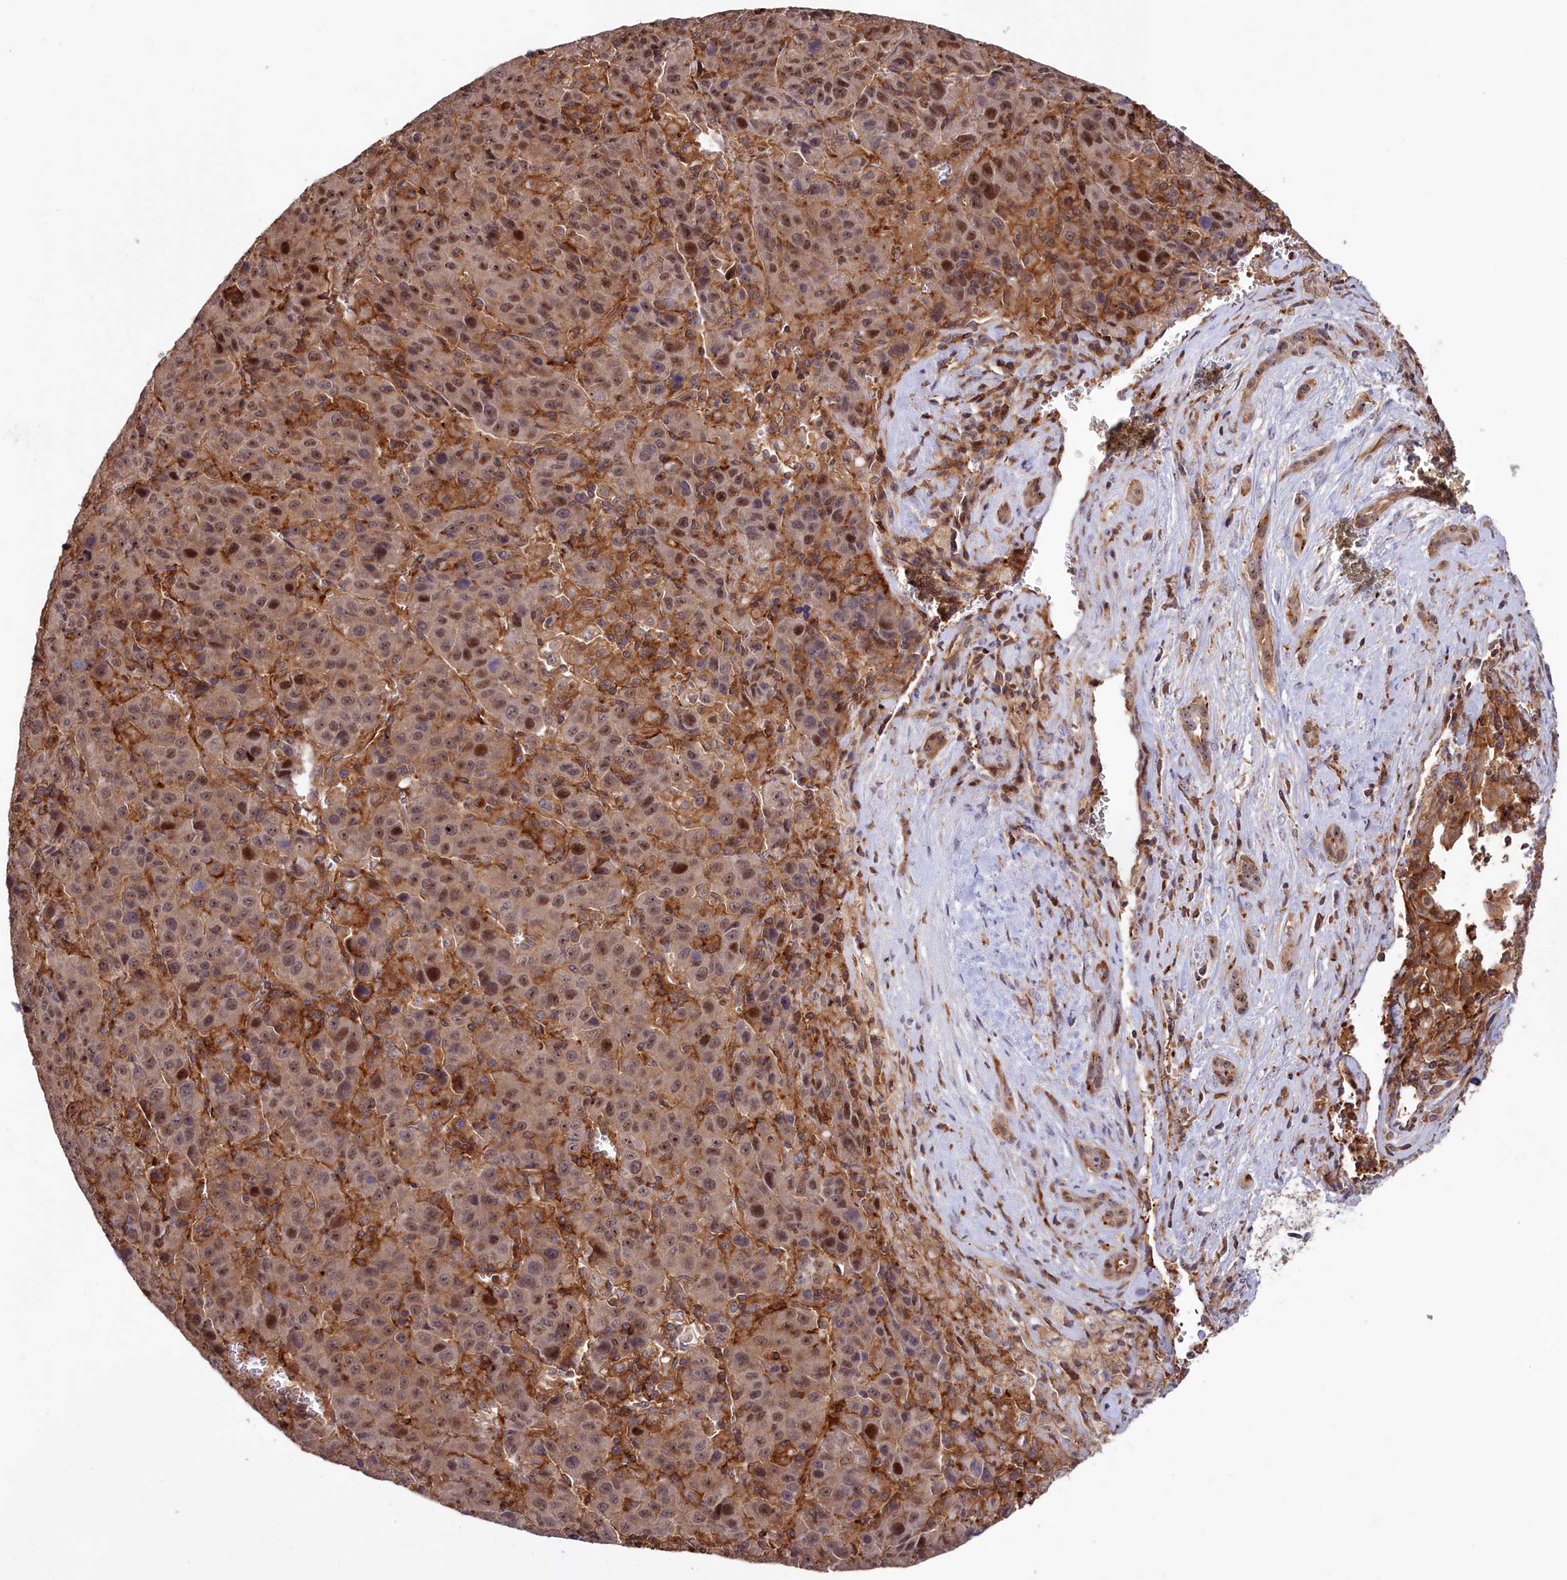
{"staining": {"intensity": "moderate", "quantity": "<25%", "location": "cytoplasmic/membranous,nuclear"}, "tissue": "liver cancer", "cell_type": "Tumor cells", "image_type": "cancer", "snomed": [{"axis": "morphology", "description": "Carcinoma, Hepatocellular, NOS"}, {"axis": "topography", "description": "Liver"}], "caption": "The immunohistochemical stain labels moderate cytoplasmic/membranous and nuclear expression in tumor cells of liver hepatocellular carcinoma tissue. (IHC, brightfield microscopy, high magnification).", "gene": "NEURL4", "patient": {"sex": "female", "age": 53}}